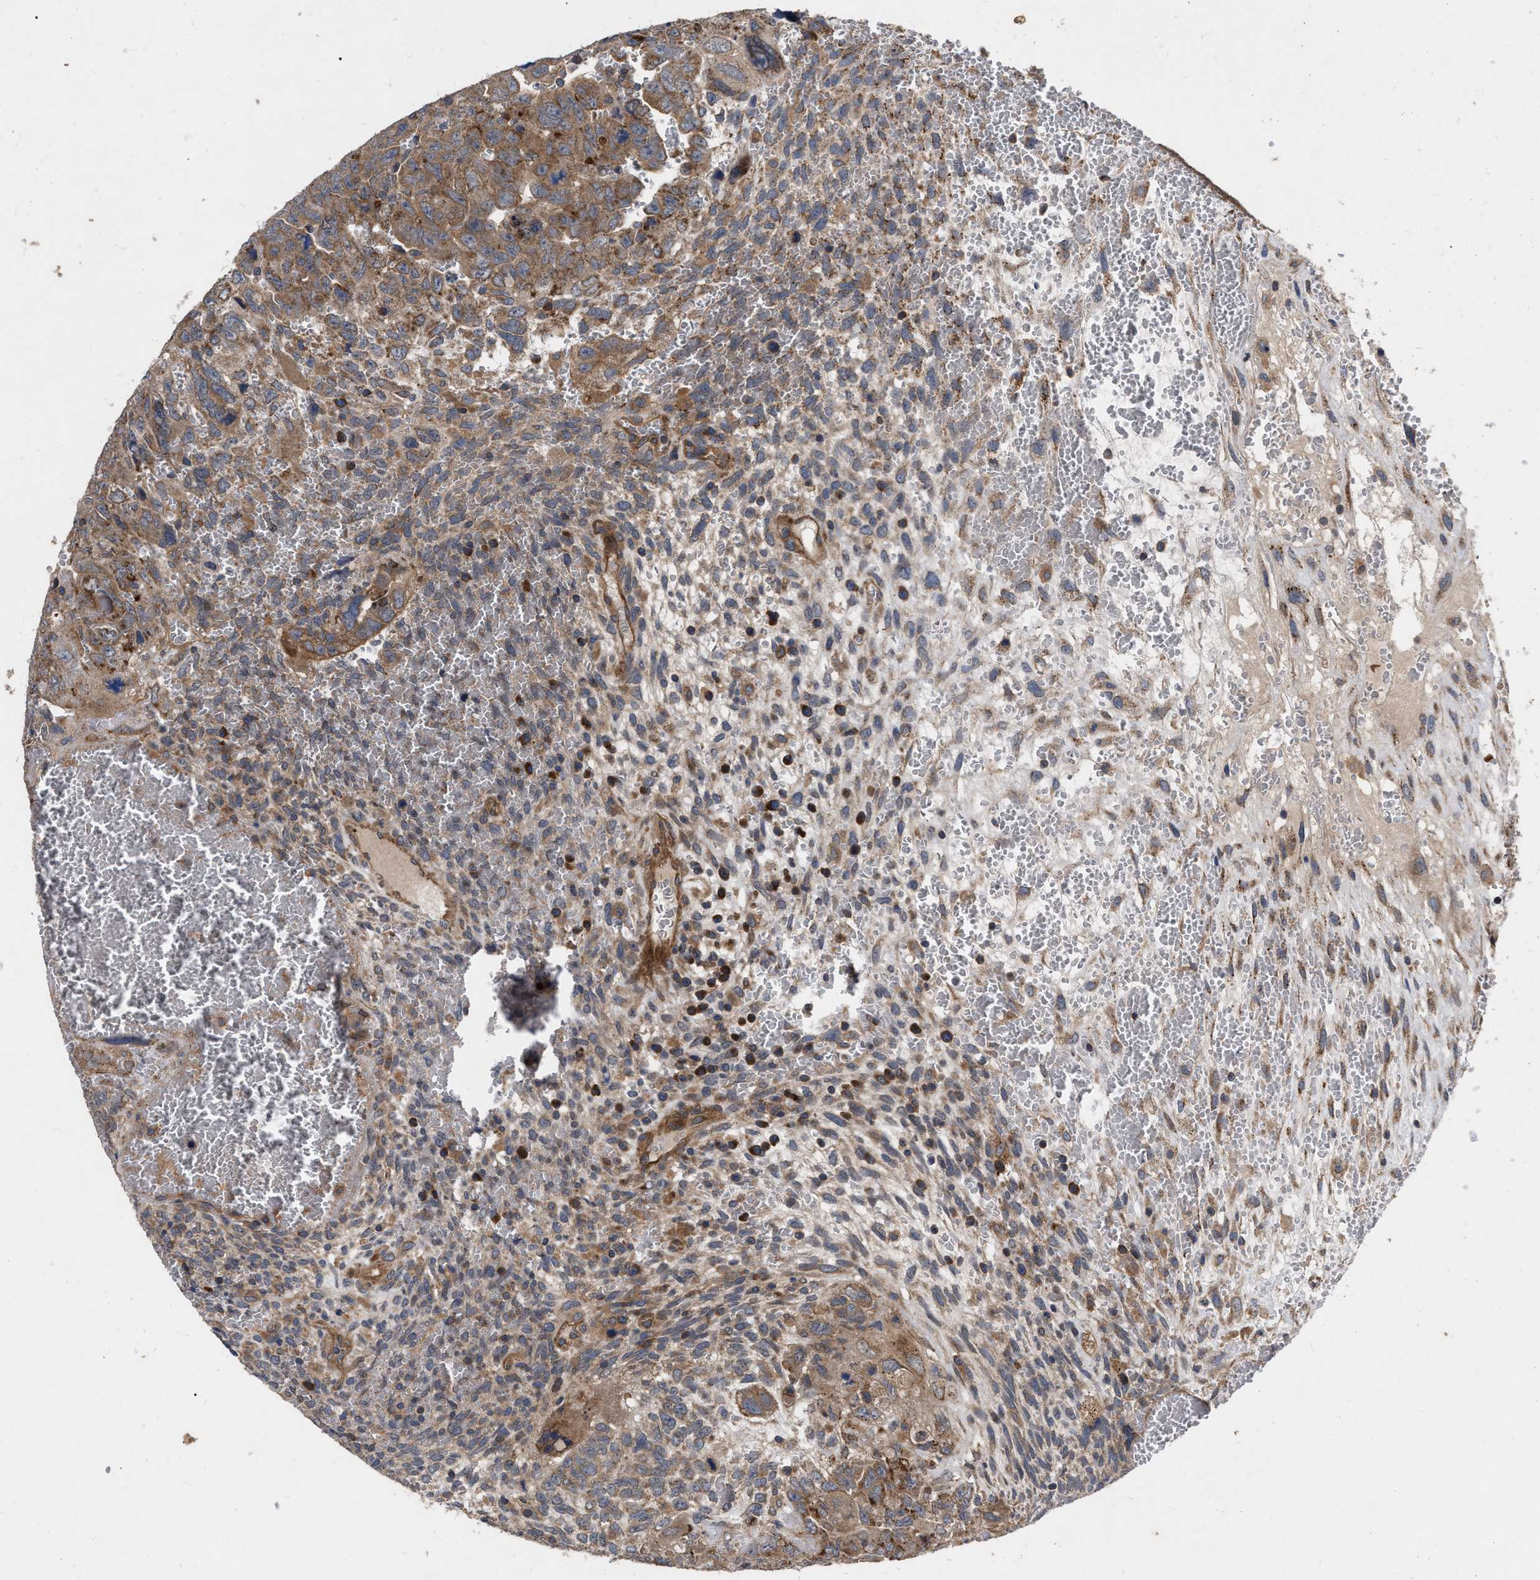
{"staining": {"intensity": "moderate", "quantity": ">75%", "location": "cytoplasmic/membranous"}, "tissue": "testis cancer", "cell_type": "Tumor cells", "image_type": "cancer", "snomed": [{"axis": "morphology", "description": "Carcinoma, Embryonal, NOS"}, {"axis": "topography", "description": "Testis"}], "caption": "Protein positivity by IHC reveals moderate cytoplasmic/membranous staining in approximately >75% of tumor cells in testis cancer (embryonal carcinoma). The staining was performed using DAB (3,3'-diaminobenzidine), with brown indicating positive protein expression. Nuclei are stained blue with hematoxylin.", "gene": "CDKN2C", "patient": {"sex": "male", "age": 28}}